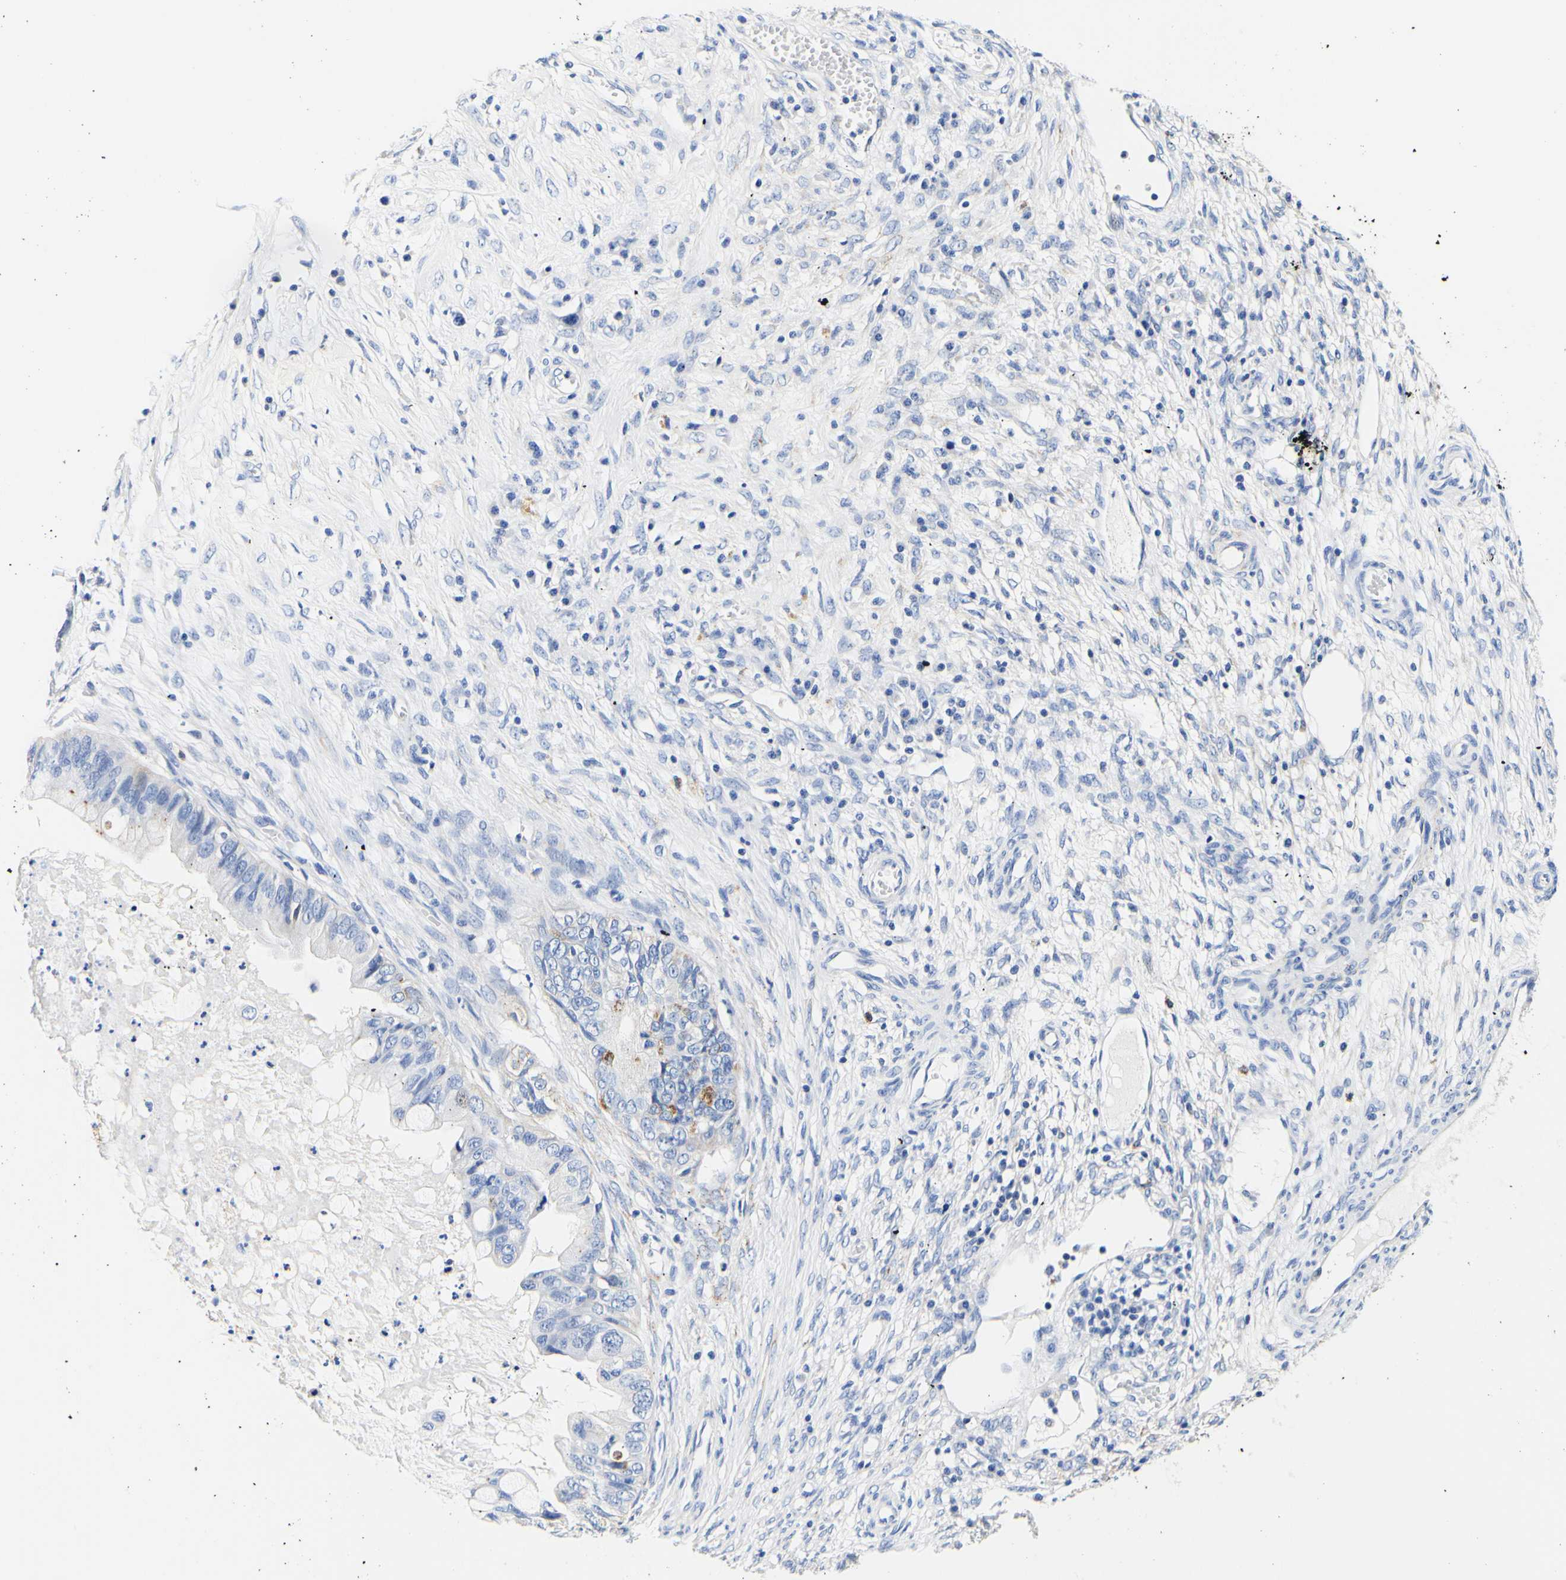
{"staining": {"intensity": "moderate", "quantity": "<25%", "location": "cytoplasmic/membranous"}, "tissue": "ovarian cancer", "cell_type": "Tumor cells", "image_type": "cancer", "snomed": [{"axis": "morphology", "description": "Cystadenocarcinoma, mucinous, NOS"}, {"axis": "topography", "description": "Ovary"}], "caption": "A photomicrograph of mucinous cystadenocarcinoma (ovarian) stained for a protein exhibits moderate cytoplasmic/membranous brown staining in tumor cells.", "gene": "CAMK4", "patient": {"sex": "female", "age": 80}}